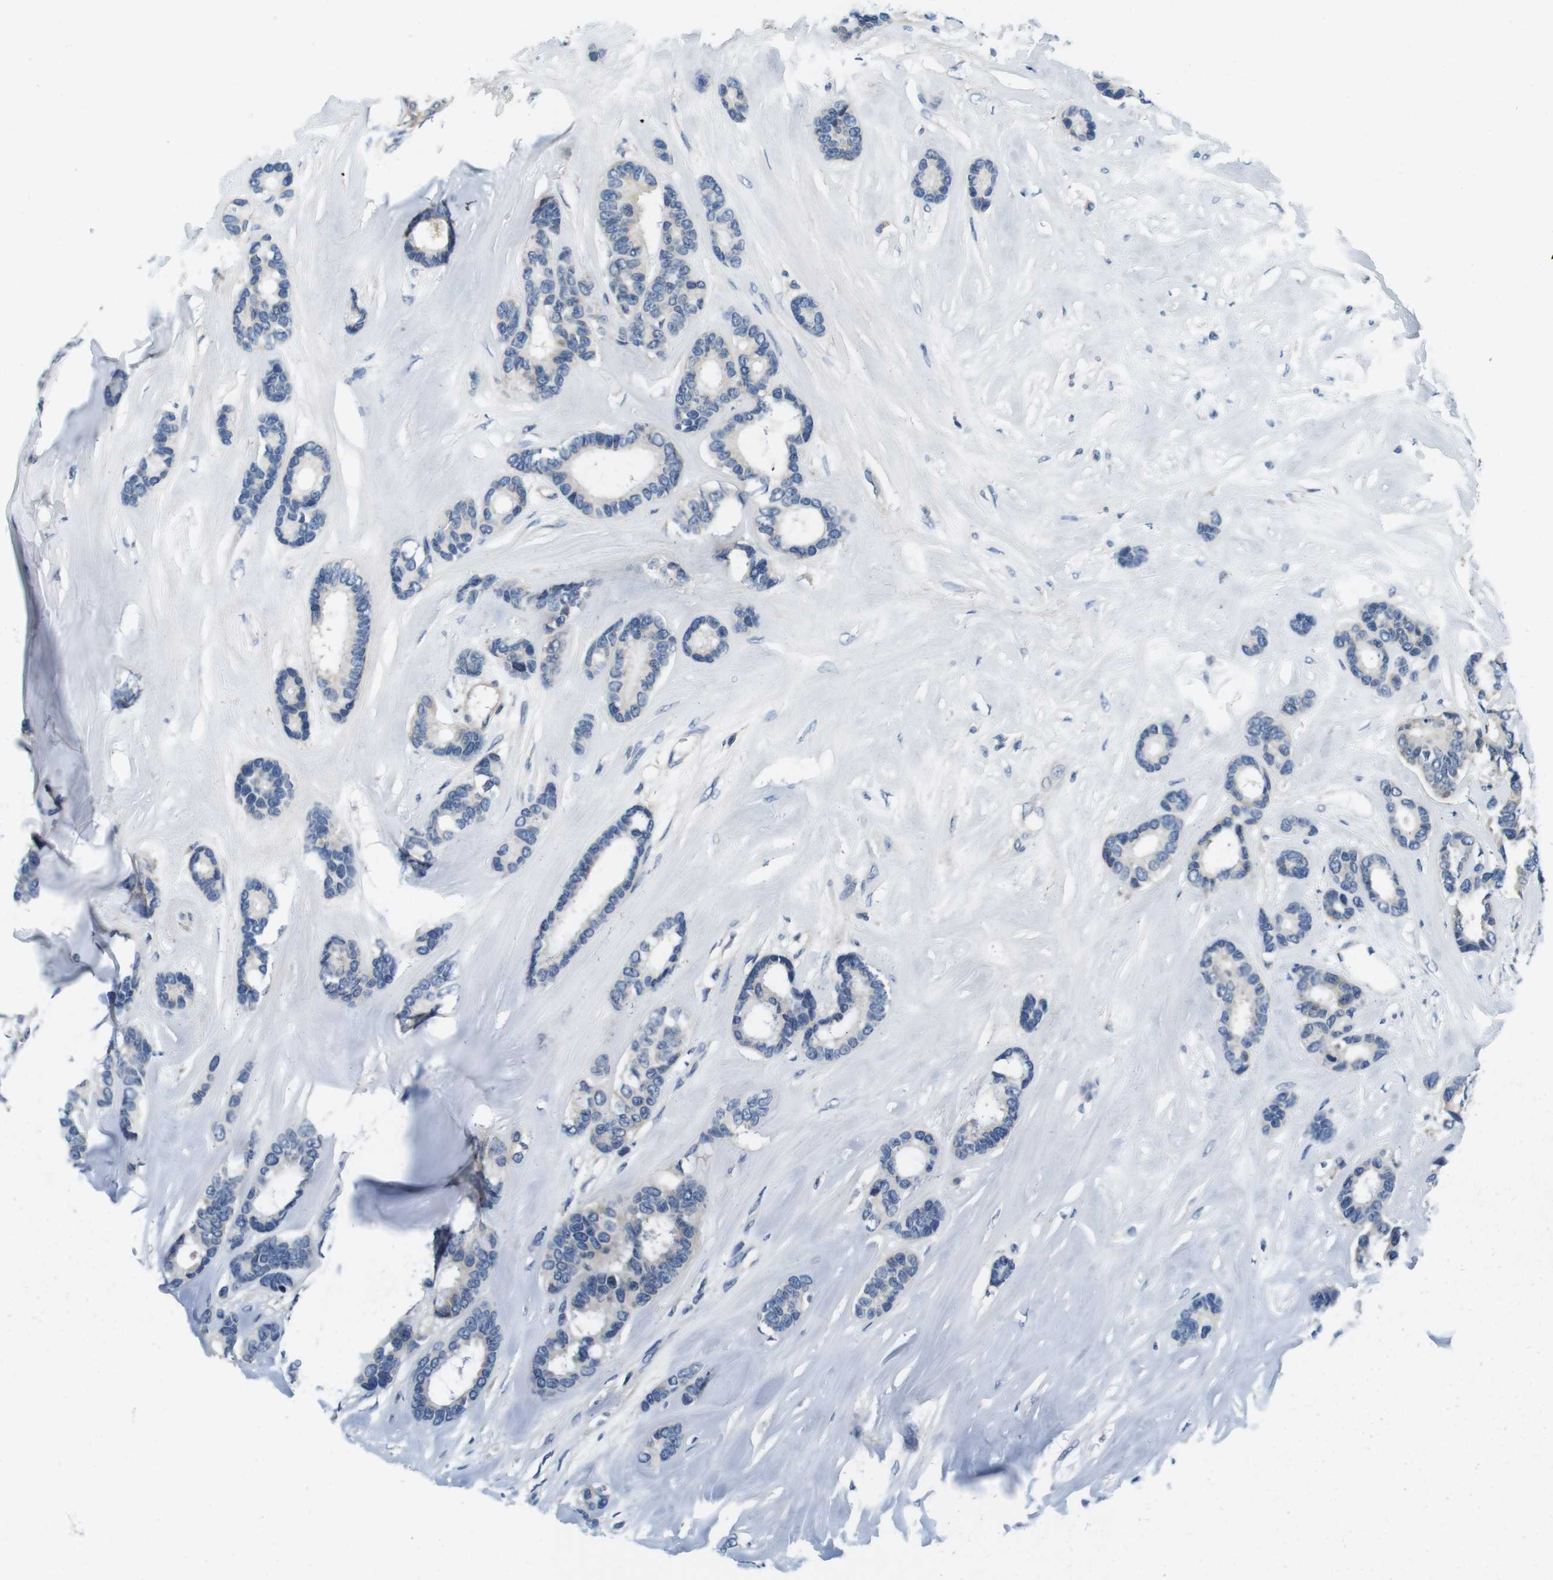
{"staining": {"intensity": "negative", "quantity": "none", "location": "none"}, "tissue": "breast cancer", "cell_type": "Tumor cells", "image_type": "cancer", "snomed": [{"axis": "morphology", "description": "Duct carcinoma"}, {"axis": "topography", "description": "Breast"}], "caption": "The histopathology image exhibits no significant positivity in tumor cells of intraductal carcinoma (breast).", "gene": "DTNA", "patient": {"sex": "female", "age": 87}}